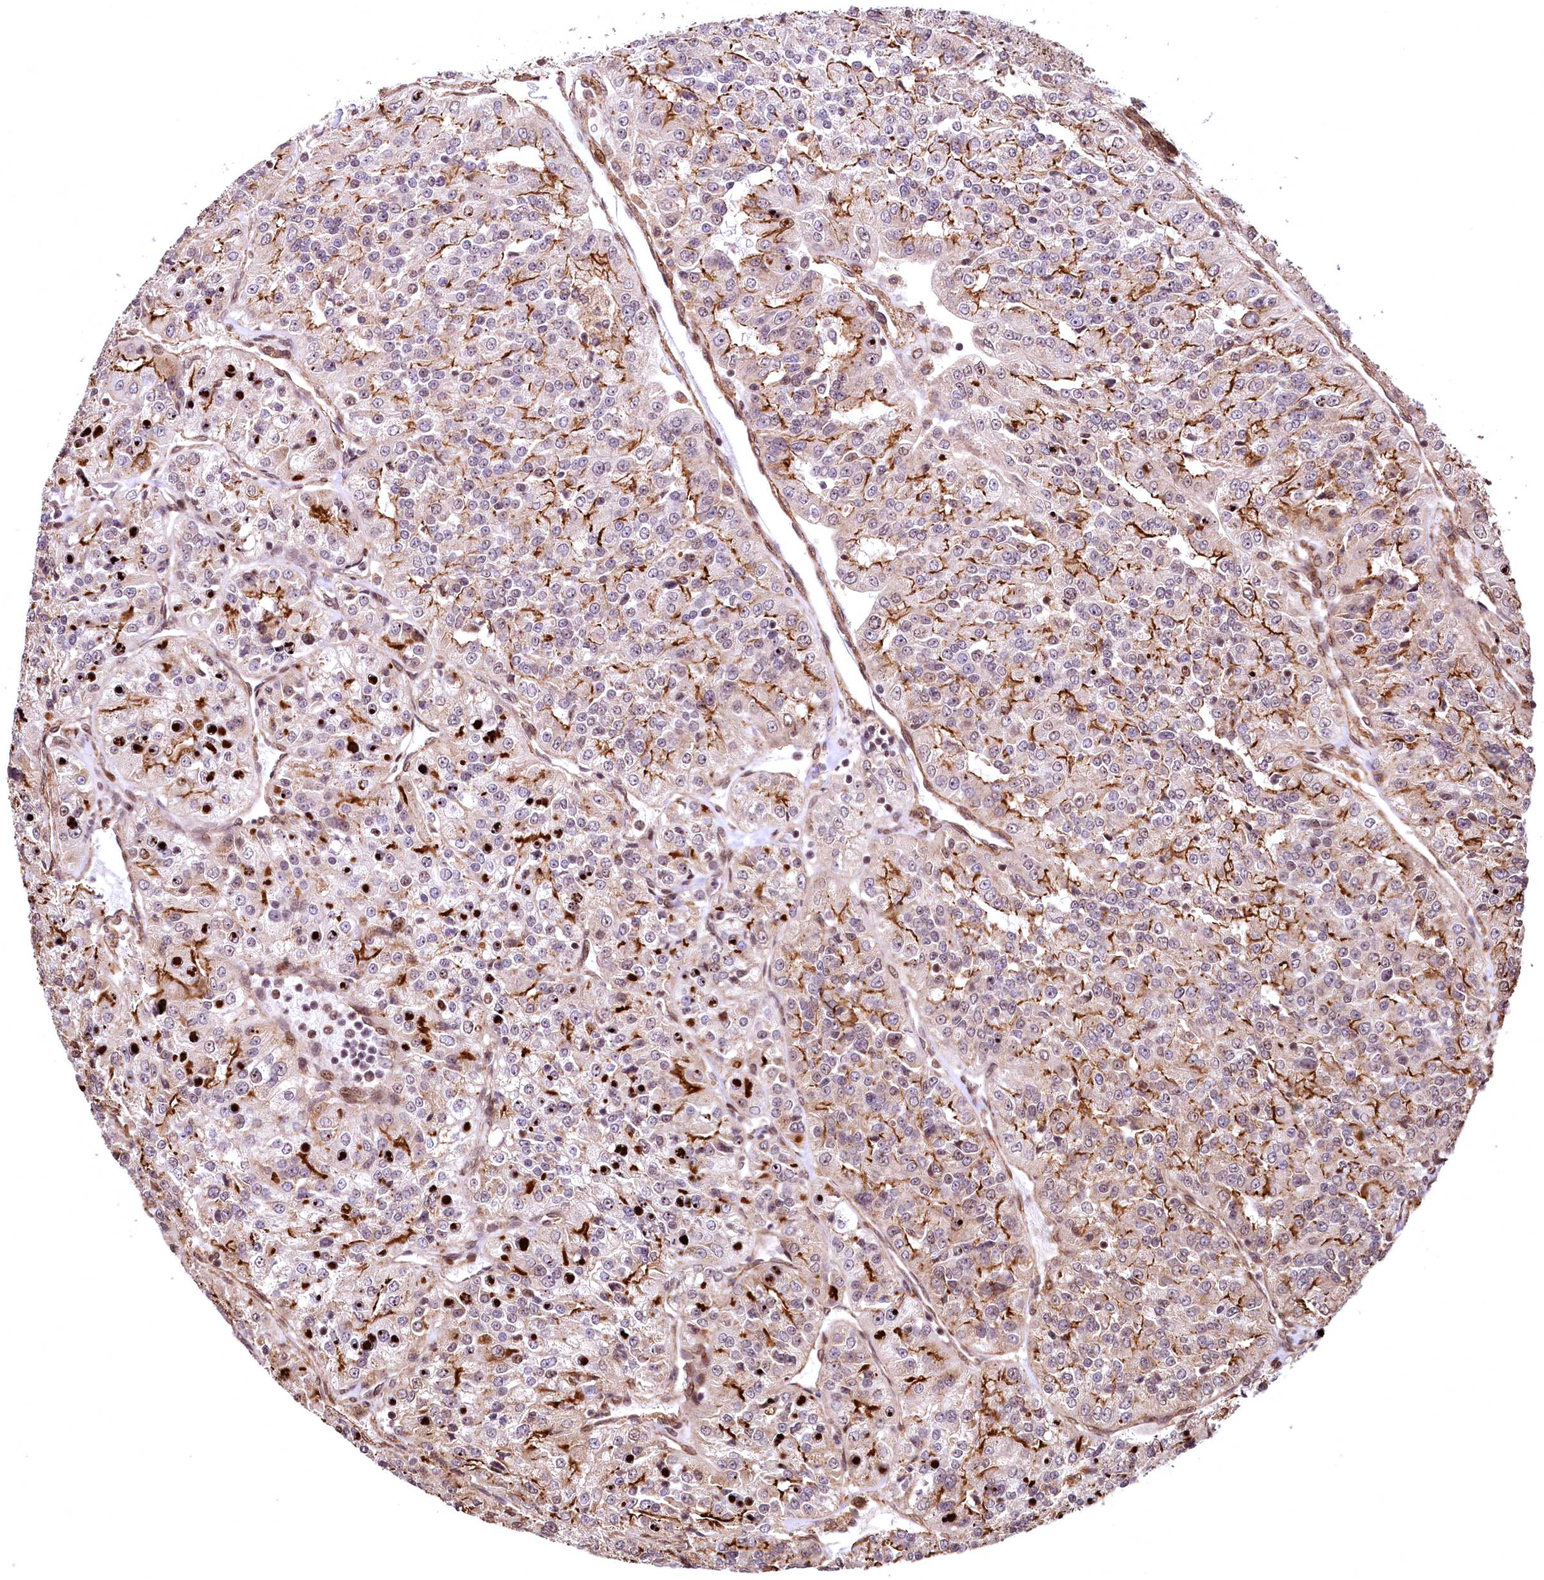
{"staining": {"intensity": "strong", "quantity": "25%-75%", "location": "cytoplasmic/membranous"}, "tissue": "renal cancer", "cell_type": "Tumor cells", "image_type": "cancer", "snomed": [{"axis": "morphology", "description": "Adenocarcinoma, NOS"}, {"axis": "topography", "description": "Kidney"}], "caption": "Renal adenocarcinoma was stained to show a protein in brown. There is high levels of strong cytoplasmic/membranous staining in approximately 25%-75% of tumor cells.", "gene": "PDS5B", "patient": {"sex": "female", "age": 63}}